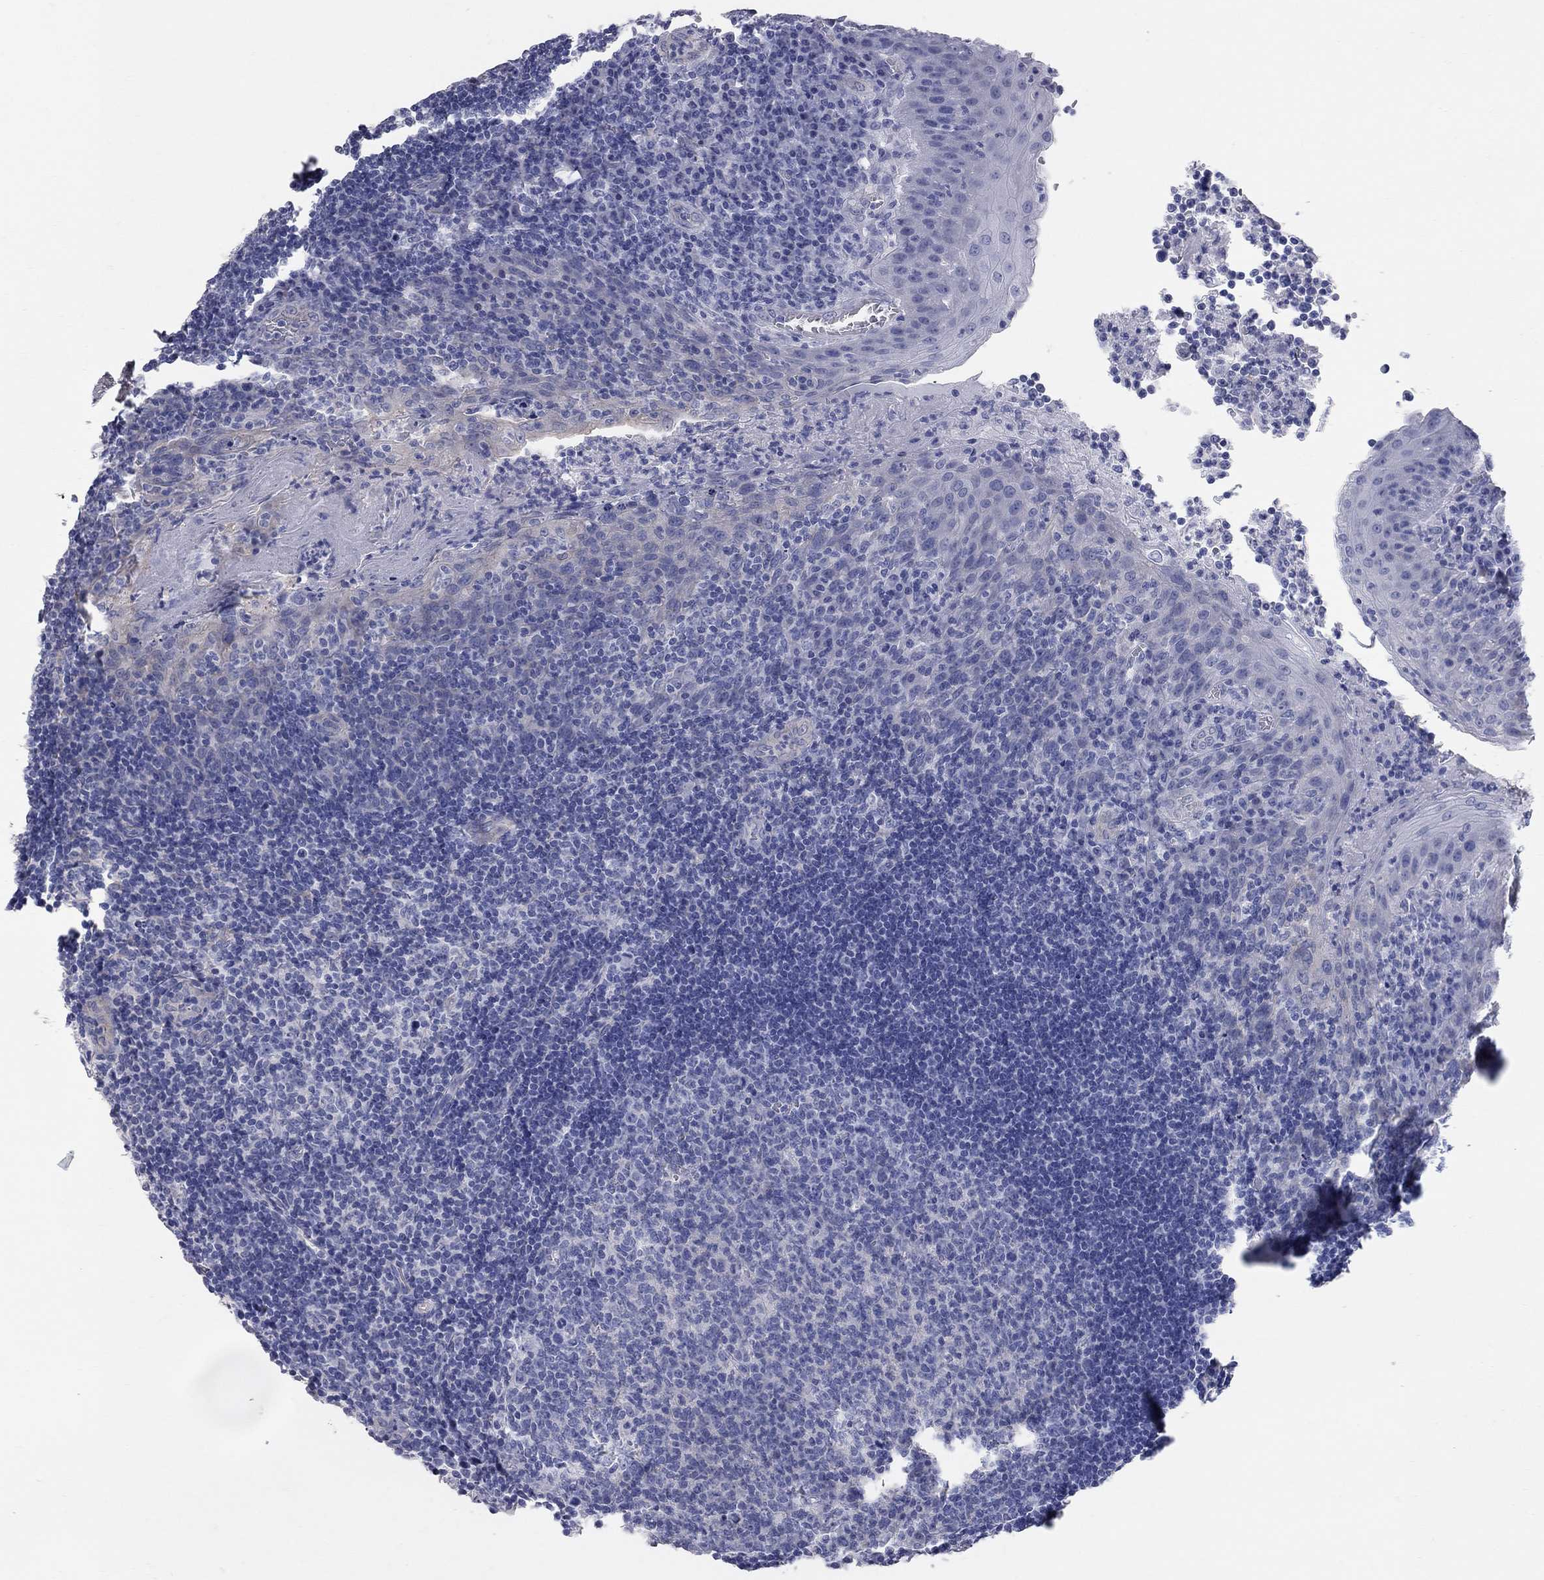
{"staining": {"intensity": "negative", "quantity": "none", "location": "none"}, "tissue": "tonsil", "cell_type": "Germinal center cells", "image_type": "normal", "snomed": [{"axis": "morphology", "description": "Normal tissue, NOS"}, {"axis": "topography", "description": "Tonsil"}], "caption": "Image shows no significant protein staining in germinal center cells of benign tonsil. Brightfield microscopy of immunohistochemistry stained with DAB (brown) and hematoxylin (blue), captured at high magnification.", "gene": "AOX1", "patient": {"sex": "male", "age": 17}}